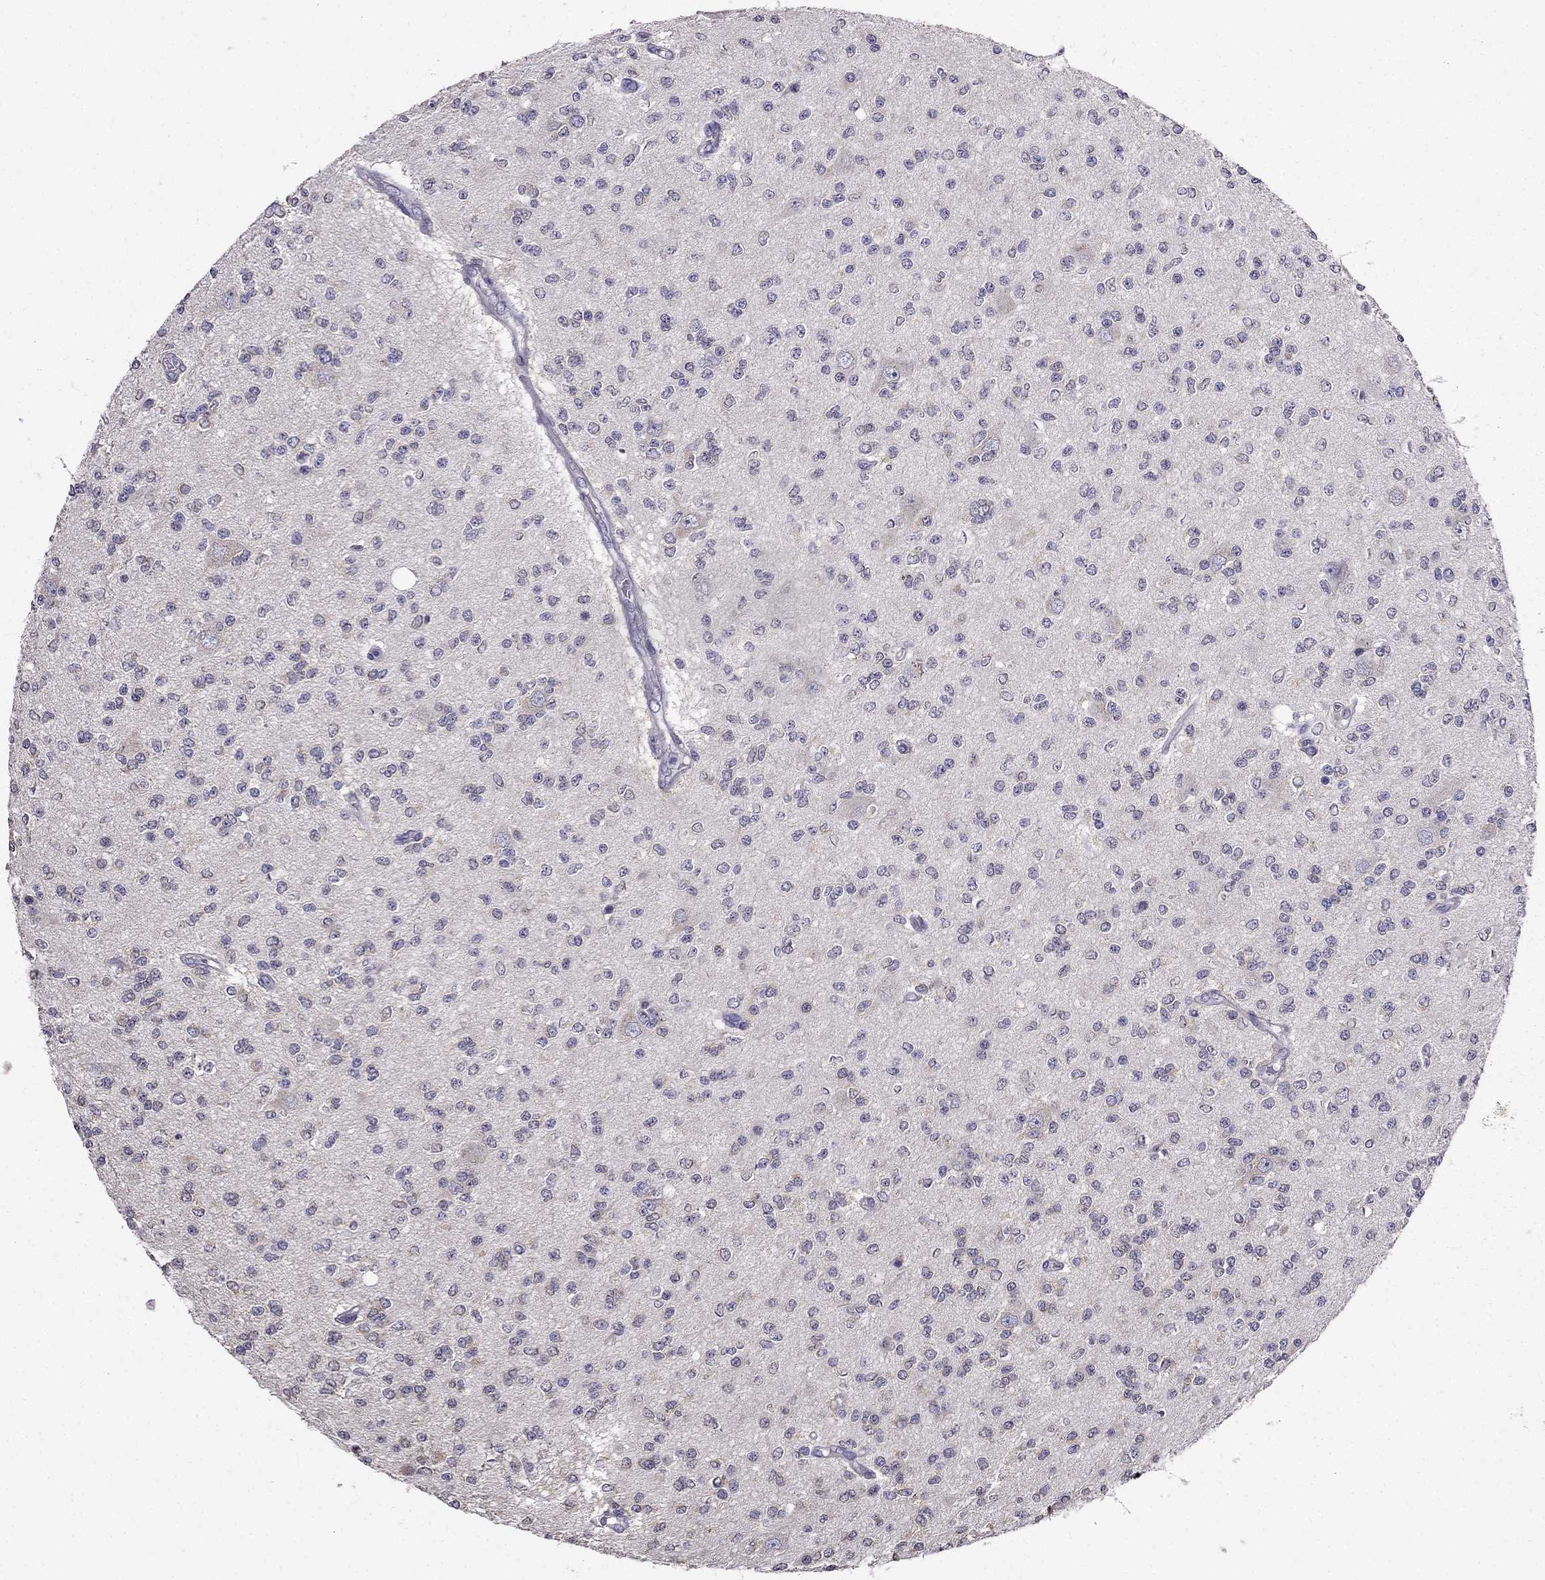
{"staining": {"intensity": "negative", "quantity": "none", "location": "none"}, "tissue": "glioma", "cell_type": "Tumor cells", "image_type": "cancer", "snomed": [{"axis": "morphology", "description": "Glioma, malignant, Low grade"}, {"axis": "topography", "description": "Brain"}], "caption": "Histopathology image shows no significant protein expression in tumor cells of glioma.", "gene": "SCNN1D", "patient": {"sex": "male", "age": 67}}